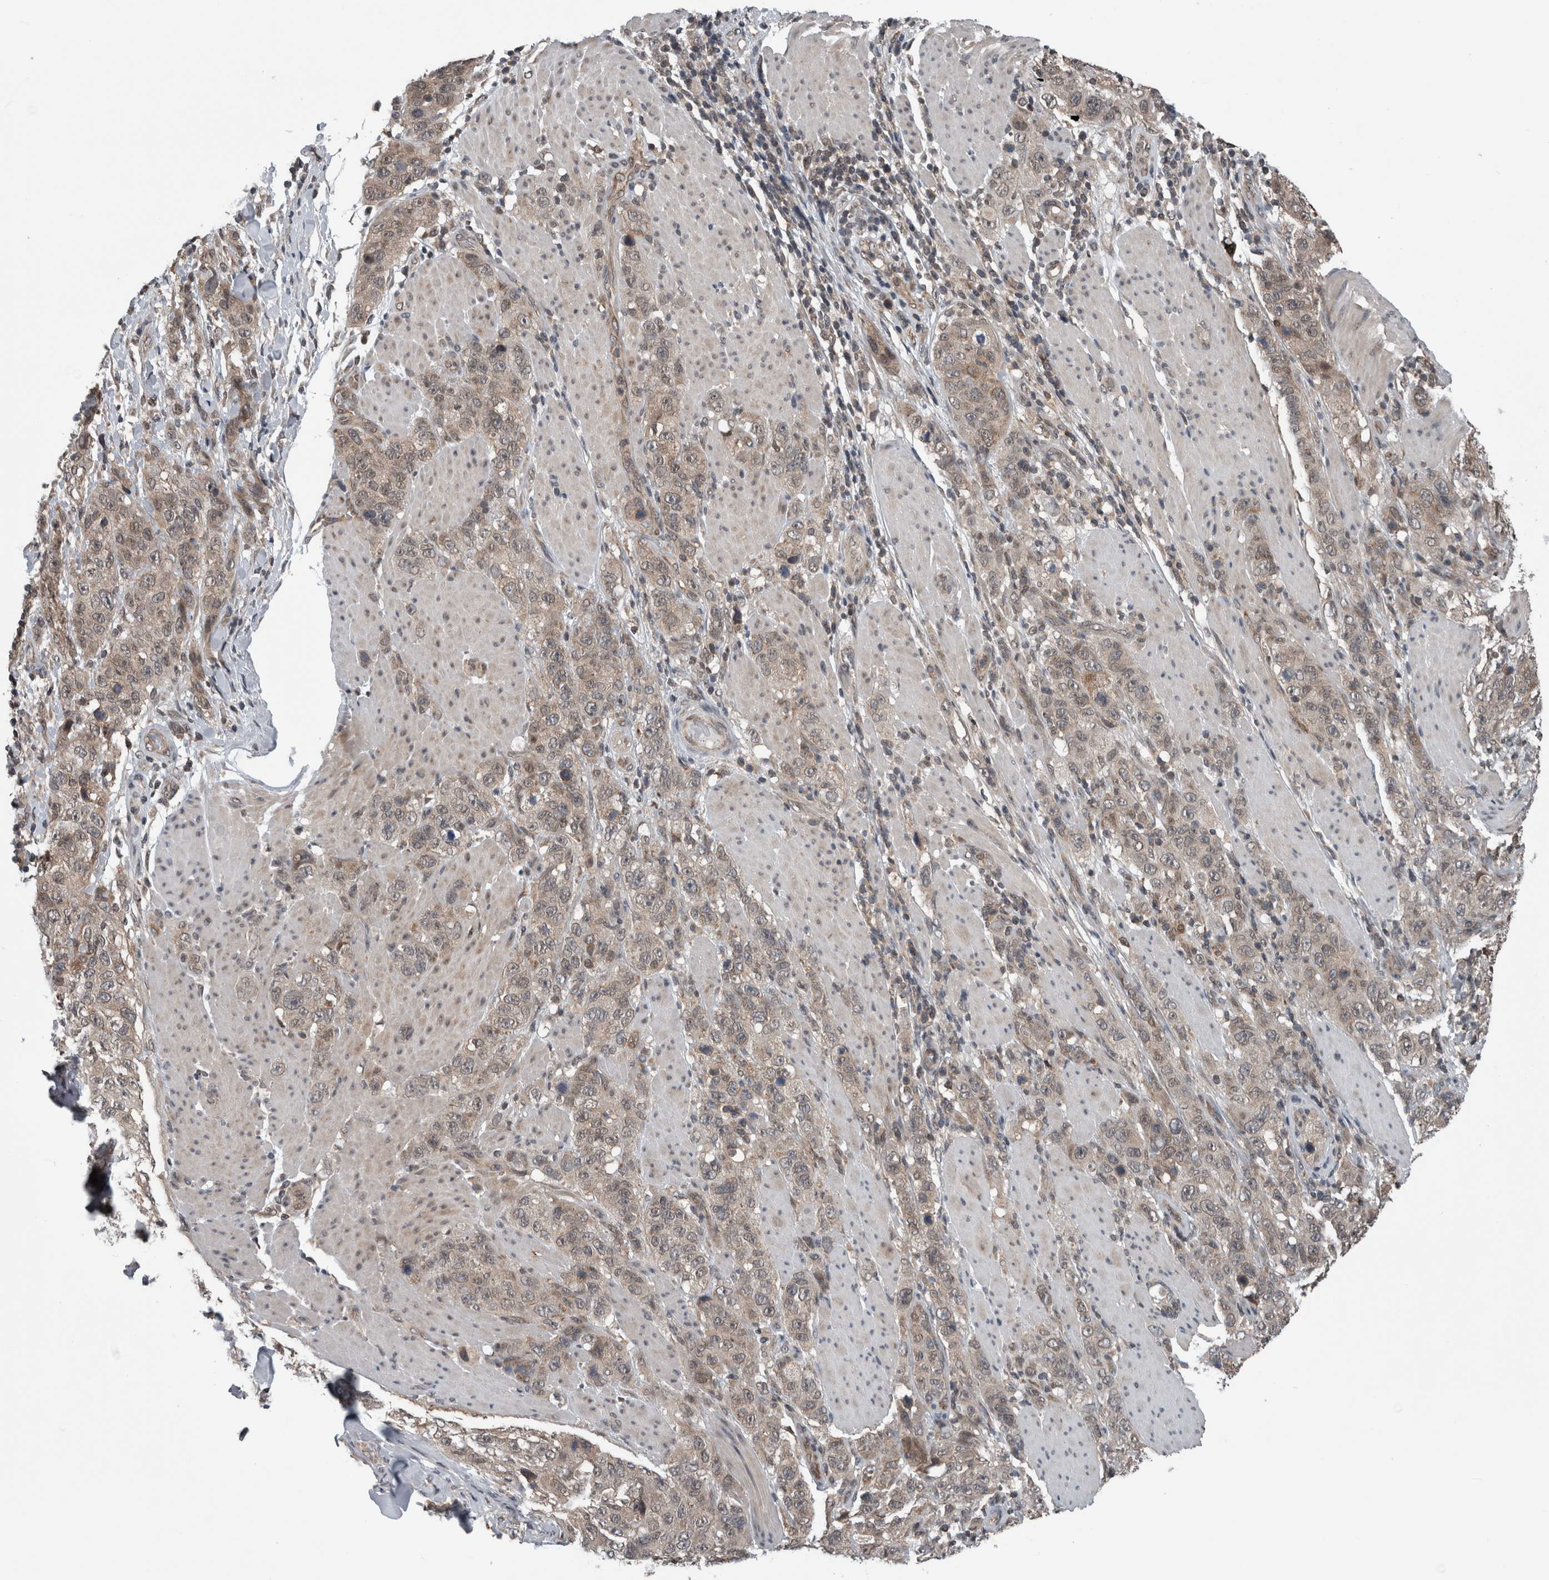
{"staining": {"intensity": "weak", "quantity": "<25%", "location": "cytoplasmic/membranous"}, "tissue": "stomach cancer", "cell_type": "Tumor cells", "image_type": "cancer", "snomed": [{"axis": "morphology", "description": "Adenocarcinoma, NOS"}, {"axis": "topography", "description": "Stomach"}], "caption": "This is an immunohistochemistry (IHC) photomicrograph of stomach cancer. There is no positivity in tumor cells.", "gene": "ENY2", "patient": {"sex": "male", "age": 48}}